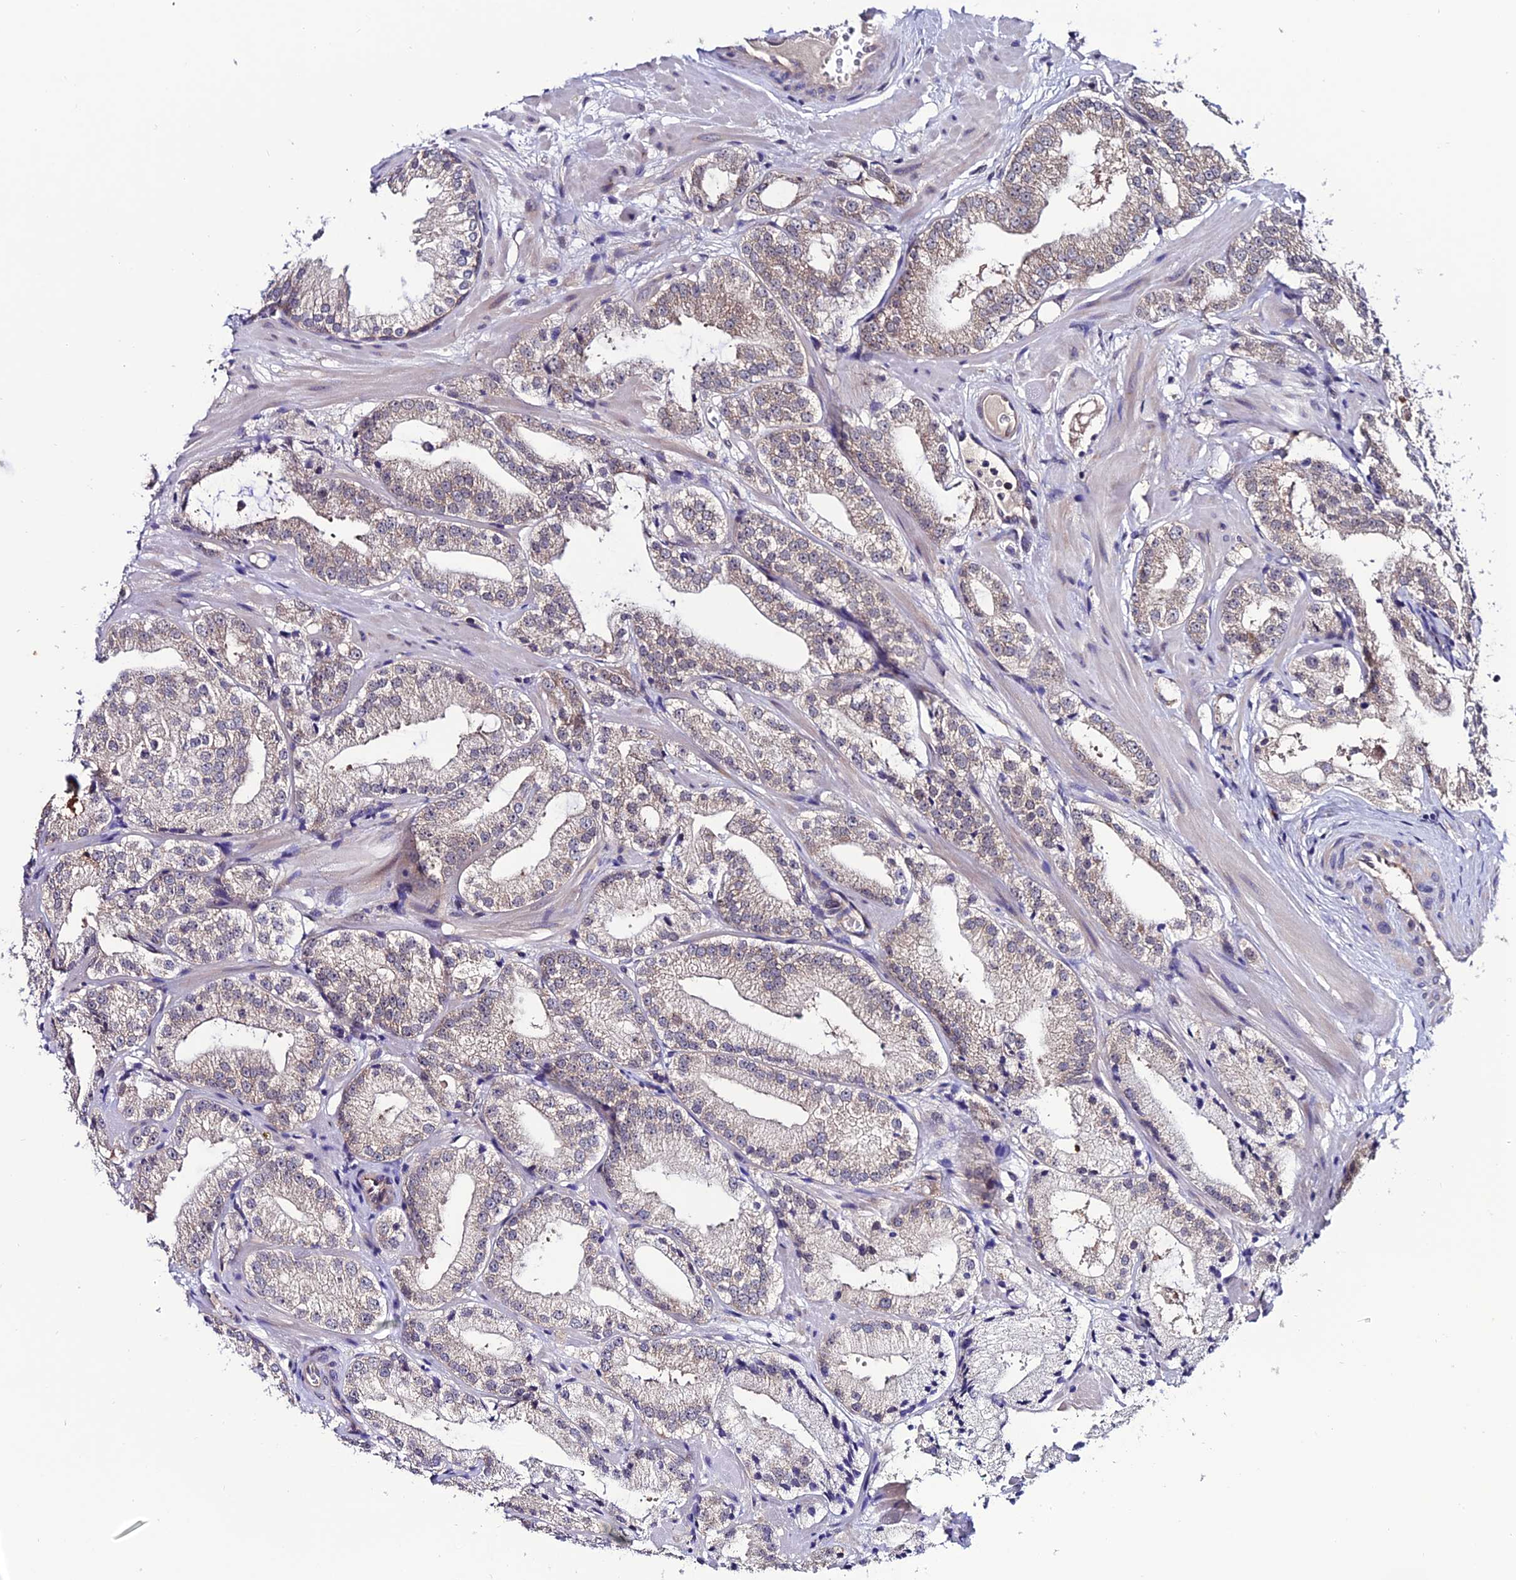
{"staining": {"intensity": "weak", "quantity": "25%-75%", "location": "cytoplasmic/membranous"}, "tissue": "prostate cancer", "cell_type": "Tumor cells", "image_type": "cancer", "snomed": [{"axis": "morphology", "description": "Adenocarcinoma, Low grade"}, {"axis": "topography", "description": "Prostate"}], "caption": "A histopathology image of prostate cancer (adenocarcinoma (low-grade)) stained for a protein exhibits weak cytoplasmic/membranous brown staining in tumor cells.", "gene": "FZD8", "patient": {"sex": "male", "age": 60}}